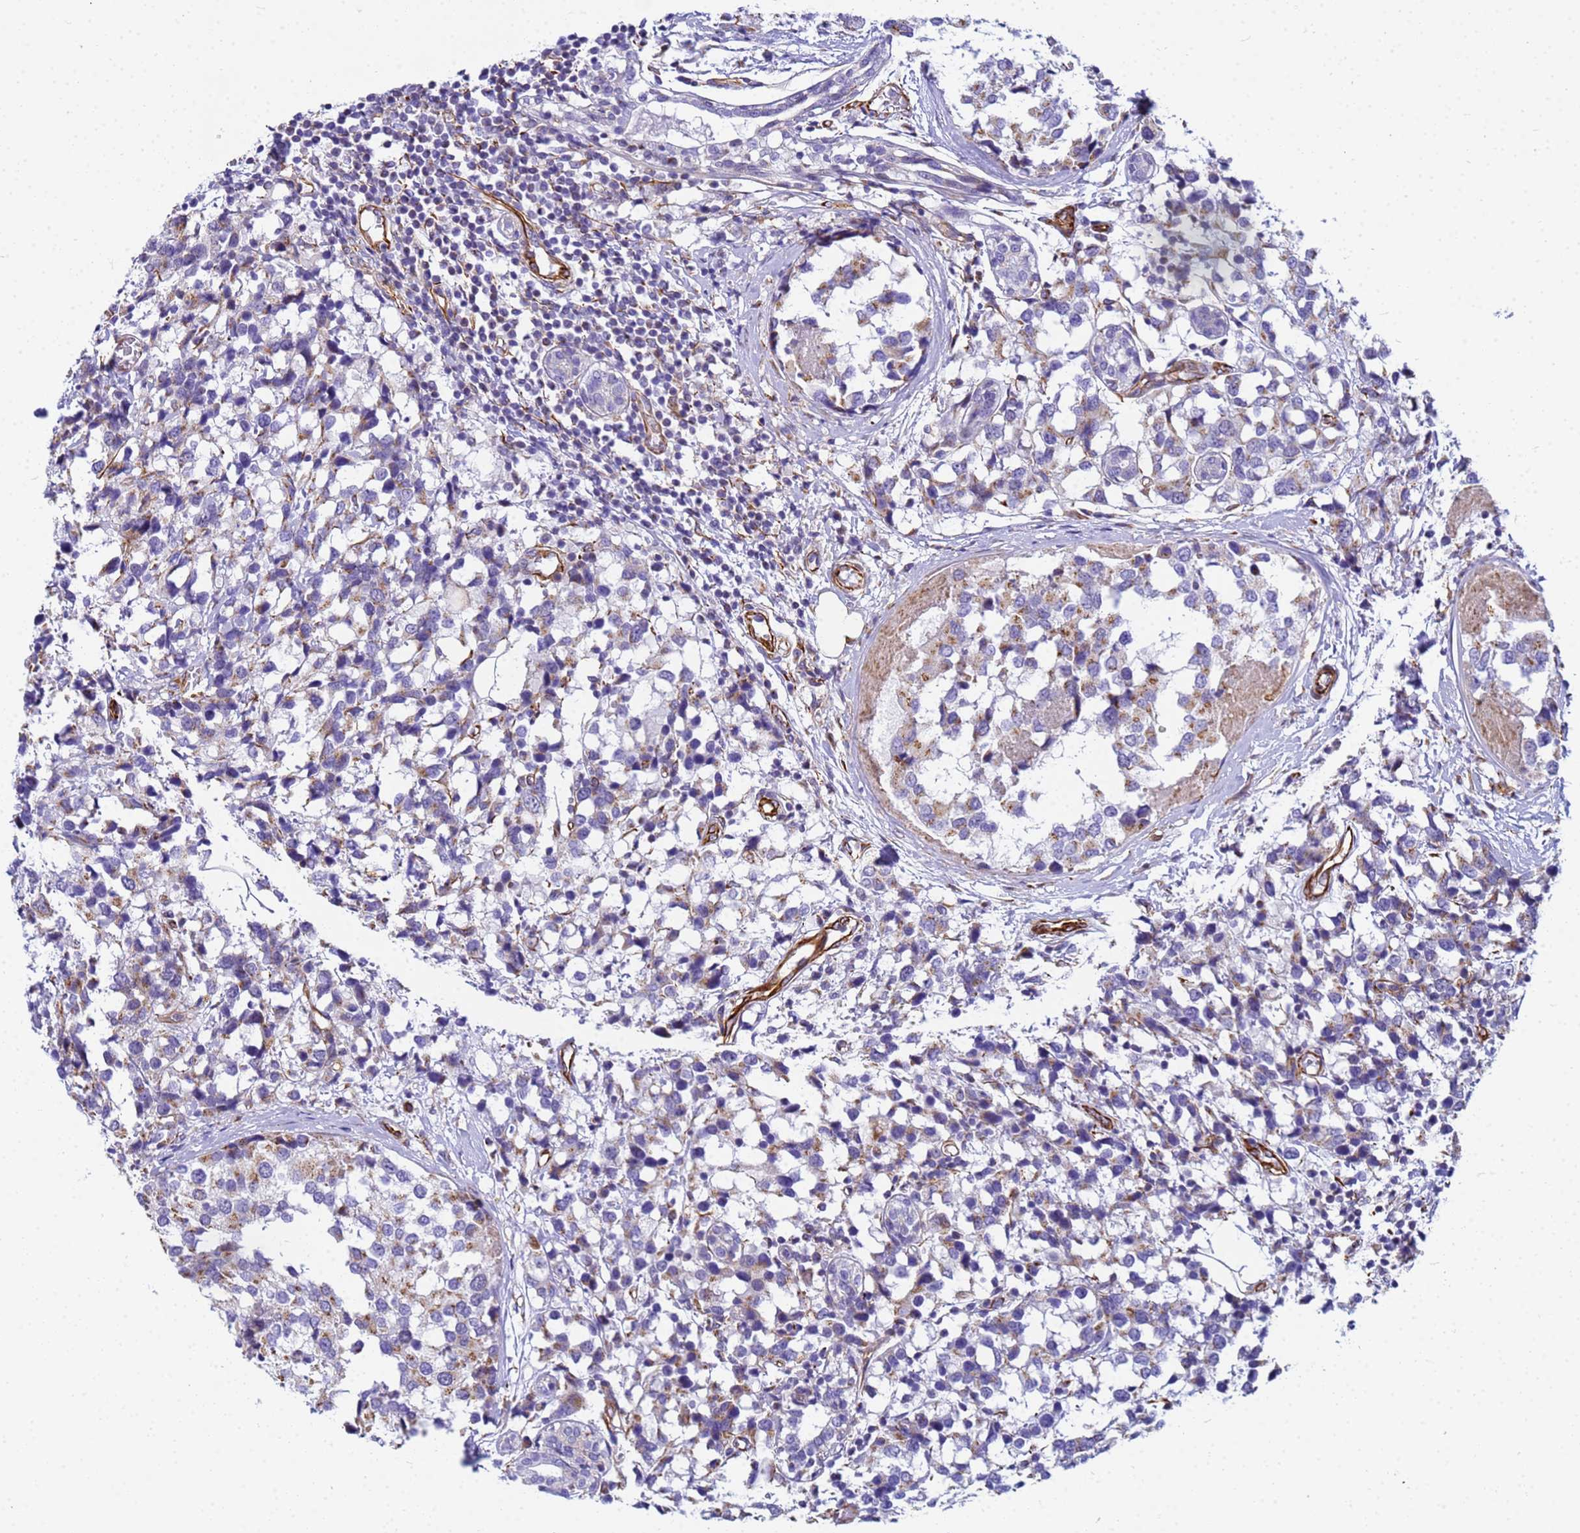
{"staining": {"intensity": "moderate", "quantity": "25%-75%", "location": "cytoplasmic/membranous"}, "tissue": "breast cancer", "cell_type": "Tumor cells", "image_type": "cancer", "snomed": [{"axis": "morphology", "description": "Lobular carcinoma"}, {"axis": "topography", "description": "Breast"}], "caption": "About 25%-75% of tumor cells in breast lobular carcinoma show moderate cytoplasmic/membranous protein staining as visualized by brown immunohistochemical staining.", "gene": "UBXN2B", "patient": {"sex": "female", "age": 59}}